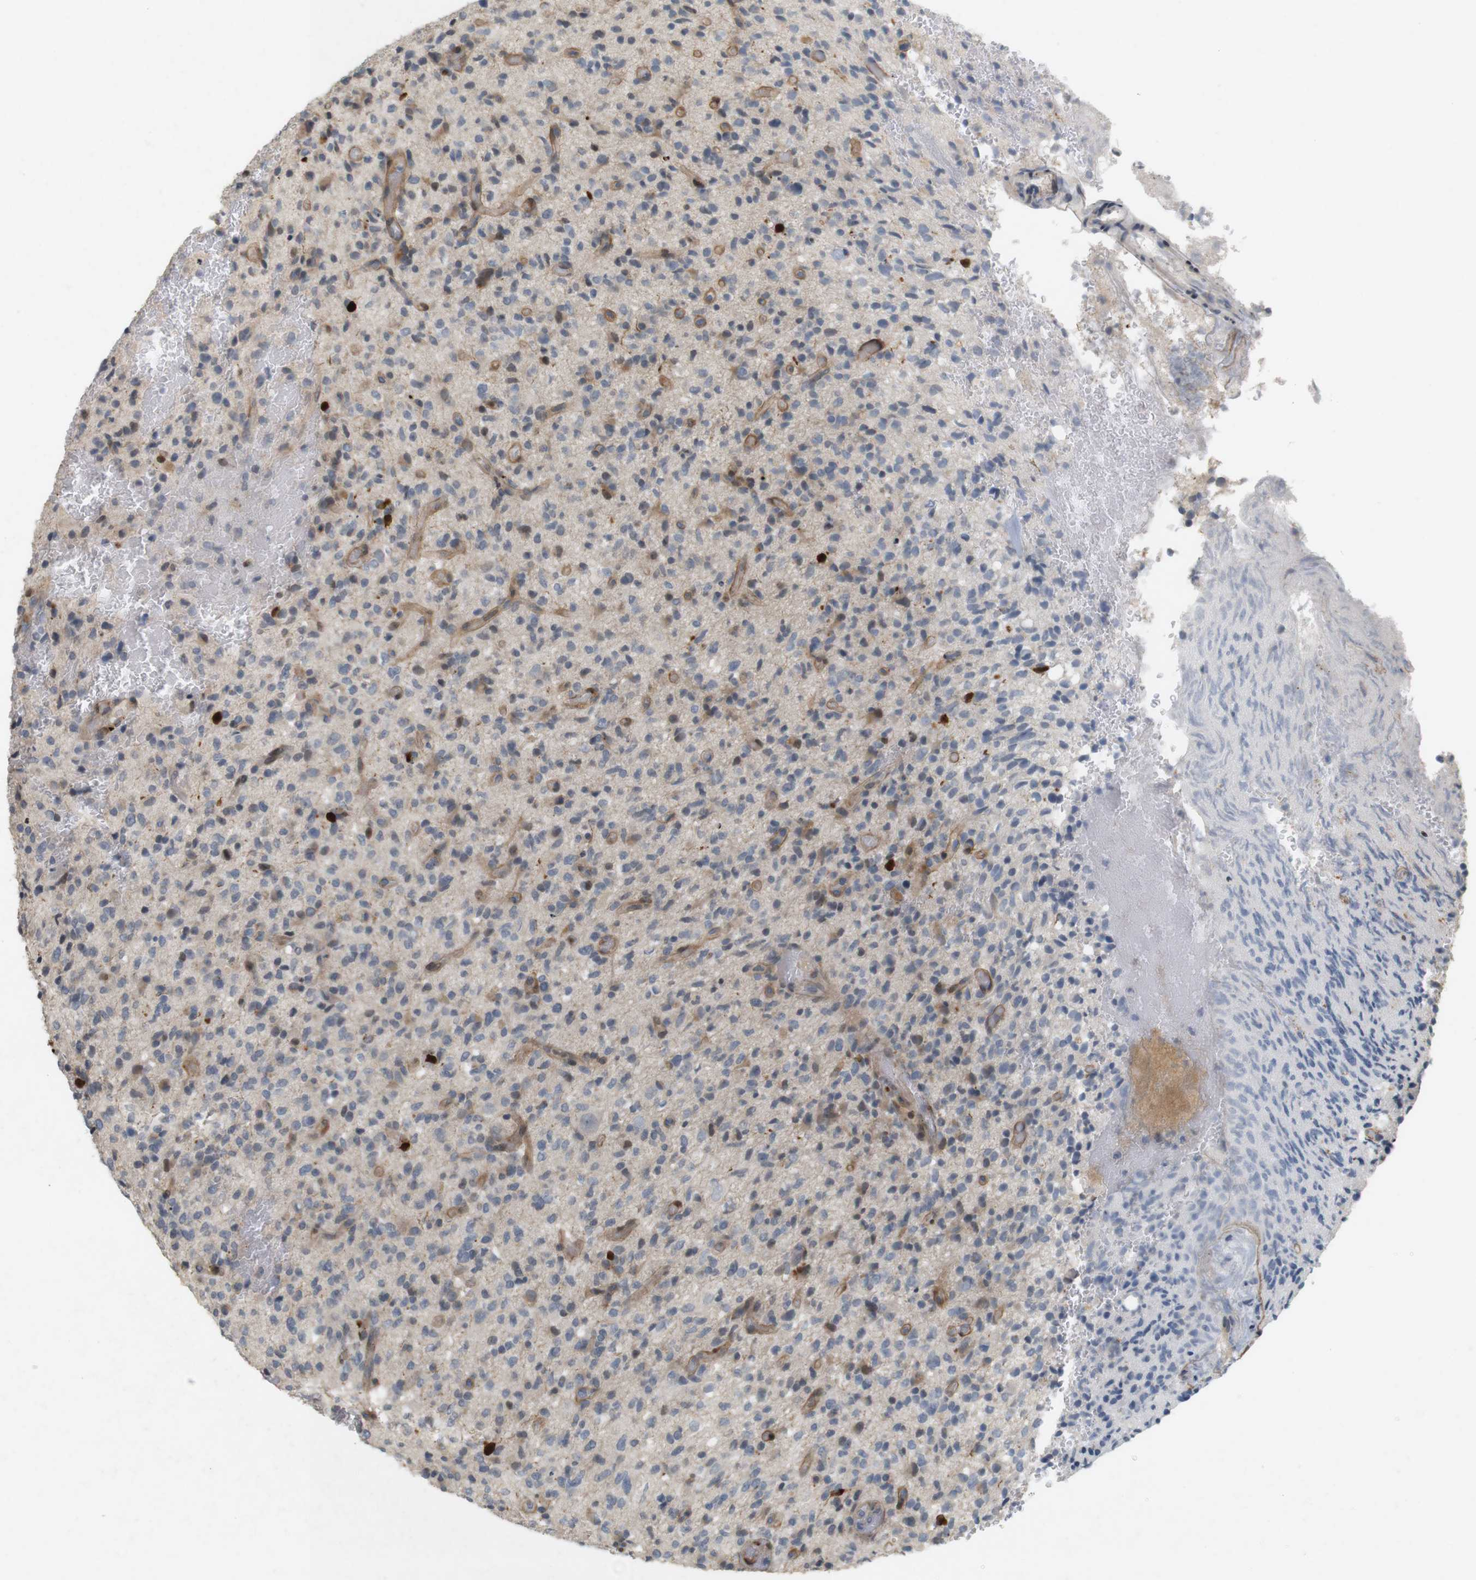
{"staining": {"intensity": "negative", "quantity": "none", "location": "none"}, "tissue": "glioma", "cell_type": "Tumor cells", "image_type": "cancer", "snomed": [{"axis": "morphology", "description": "Glioma, malignant, High grade"}, {"axis": "topography", "description": "Brain"}], "caption": "Tumor cells are negative for brown protein staining in high-grade glioma (malignant).", "gene": "PPP1R14A", "patient": {"sex": "male", "age": 71}}